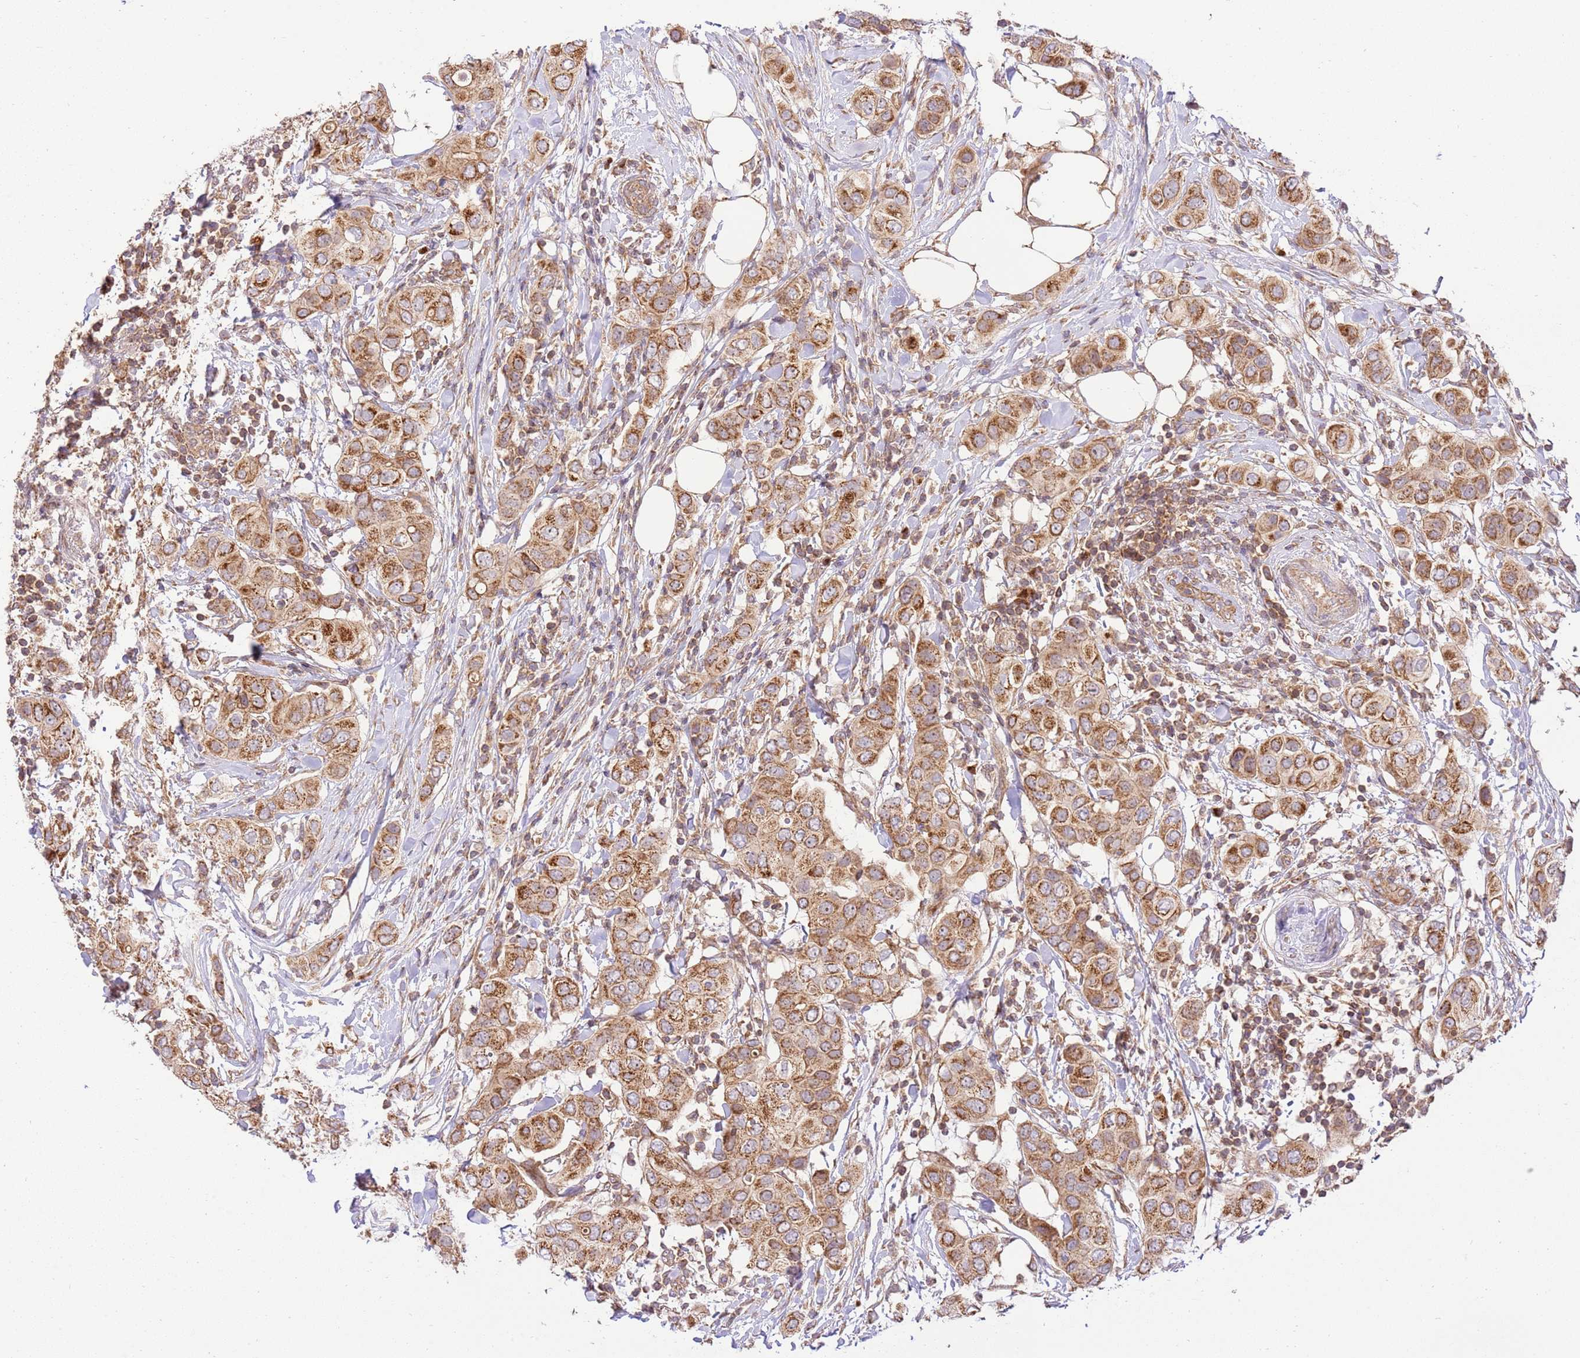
{"staining": {"intensity": "moderate", "quantity": ">75%", "location": "cytoplasmic/membranous"}, "tissue": "breast cancer", "cell_type": "Tumor cells", "image_type": "cancer", "snomed": [{"axis": "morphology", "description": "Lobular carcinoma"}, {"axis": "topography", "description": "Breast"}], "caption": "Immunohistochemical staining of lobular carcinoma (breast) exhibits medium levels of moderate cytoplasmic/membranous protein expression in approximately >75% of tumor cells. Using DAB (brown) and hematoxylin (blue) stains, captured at high magnification using brightfield microscopy.", "gene": "SPATA2L", "patient": {"sex": "female", "age": 51}}